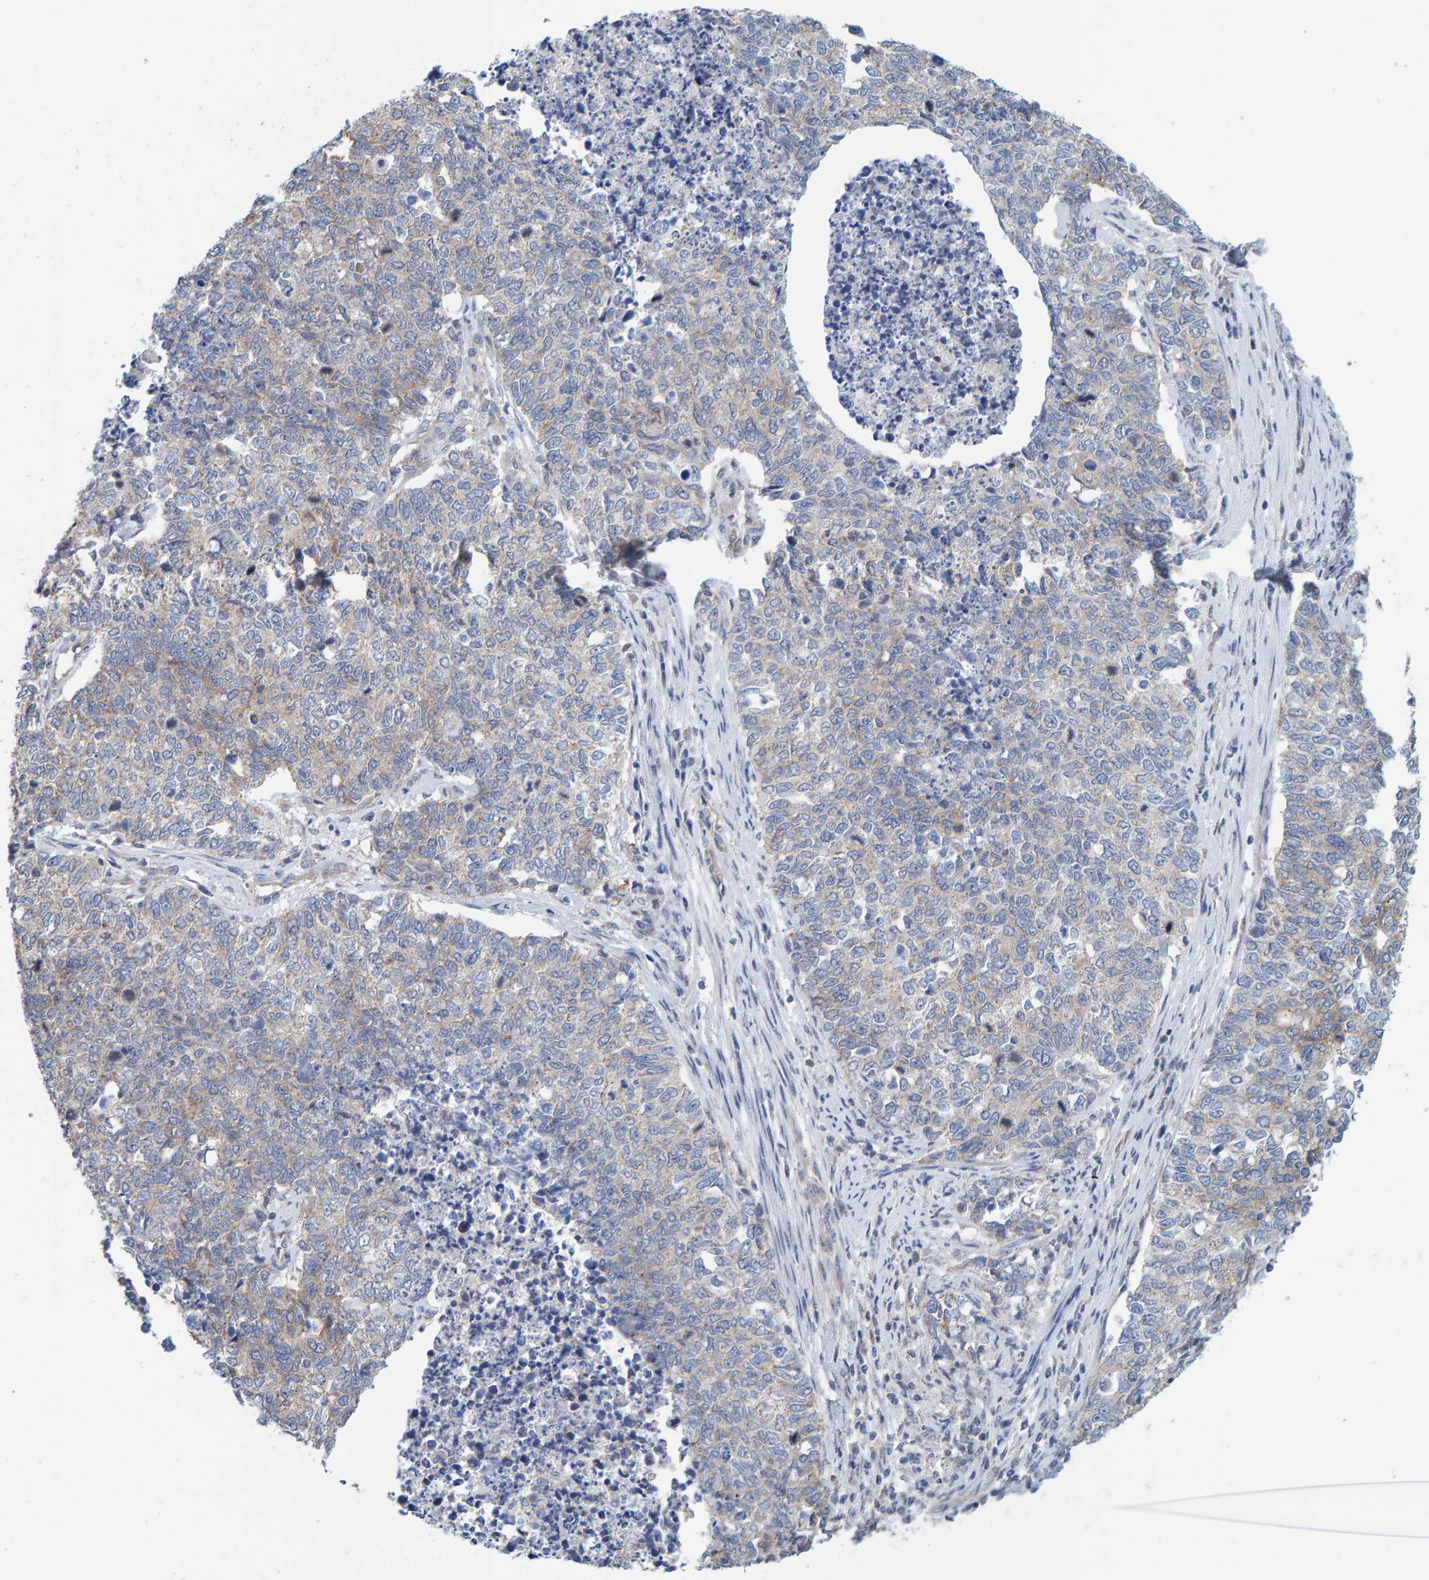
{"staining": {"intensity": "negative", "quantity": "none", "location": "none"}, "tissue": "cervical cancer", "cell_type": "Tumor cells", "image_type": "cancer", "snomed": [{"axis": "morphology", "description": "Squamous cell carcinoma, NOS"}, {"axis": "topography", "description": "Cervix"}], "caption": "This is an immunohistochemistry (IHC) micrograph of human cervical cancer (squamous cell carcinoma). There is no positivity in tumor cells.", "gene": "RGP1", "patient": {"sex": "female", "age": 63}}